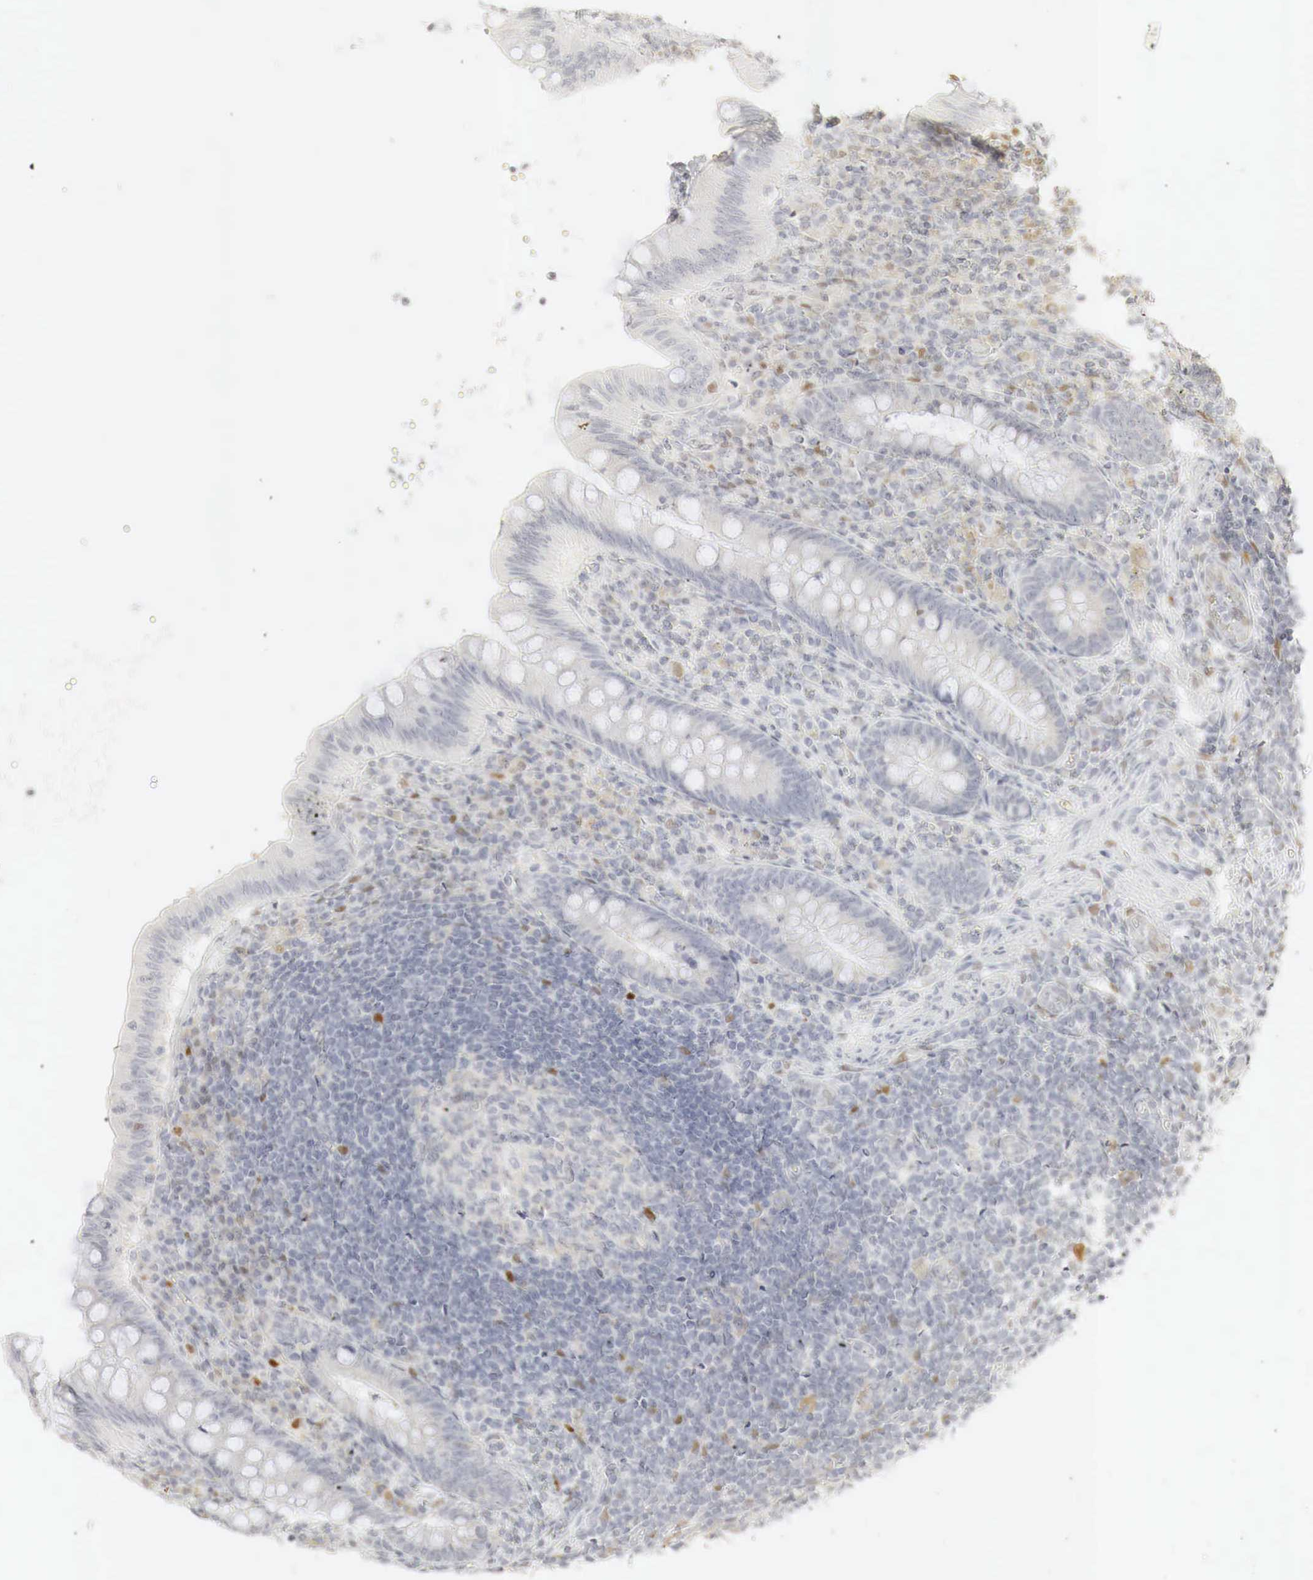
{"staining": {"intensity": "negative", "quantity": "none", "location": "none"}, "tissue": "appendix", "cell_type": "Glandular cells", "image_type": "normal", "snomed": [{"axis": "morphology", "description": "Normal tissue, NOS"}, {"axis": "topography", "description": "Appendix"}], "caption": "The photomicrograph displays no significant positivity in glandular cells of appendix. The staining is performed using DAB (3,3'-diaminobenzidine) brown chromogen with nuclei counter-stained in using hematoxylin.", "gene": "TP63", "patient": {"sex": "female", "age": 34}}